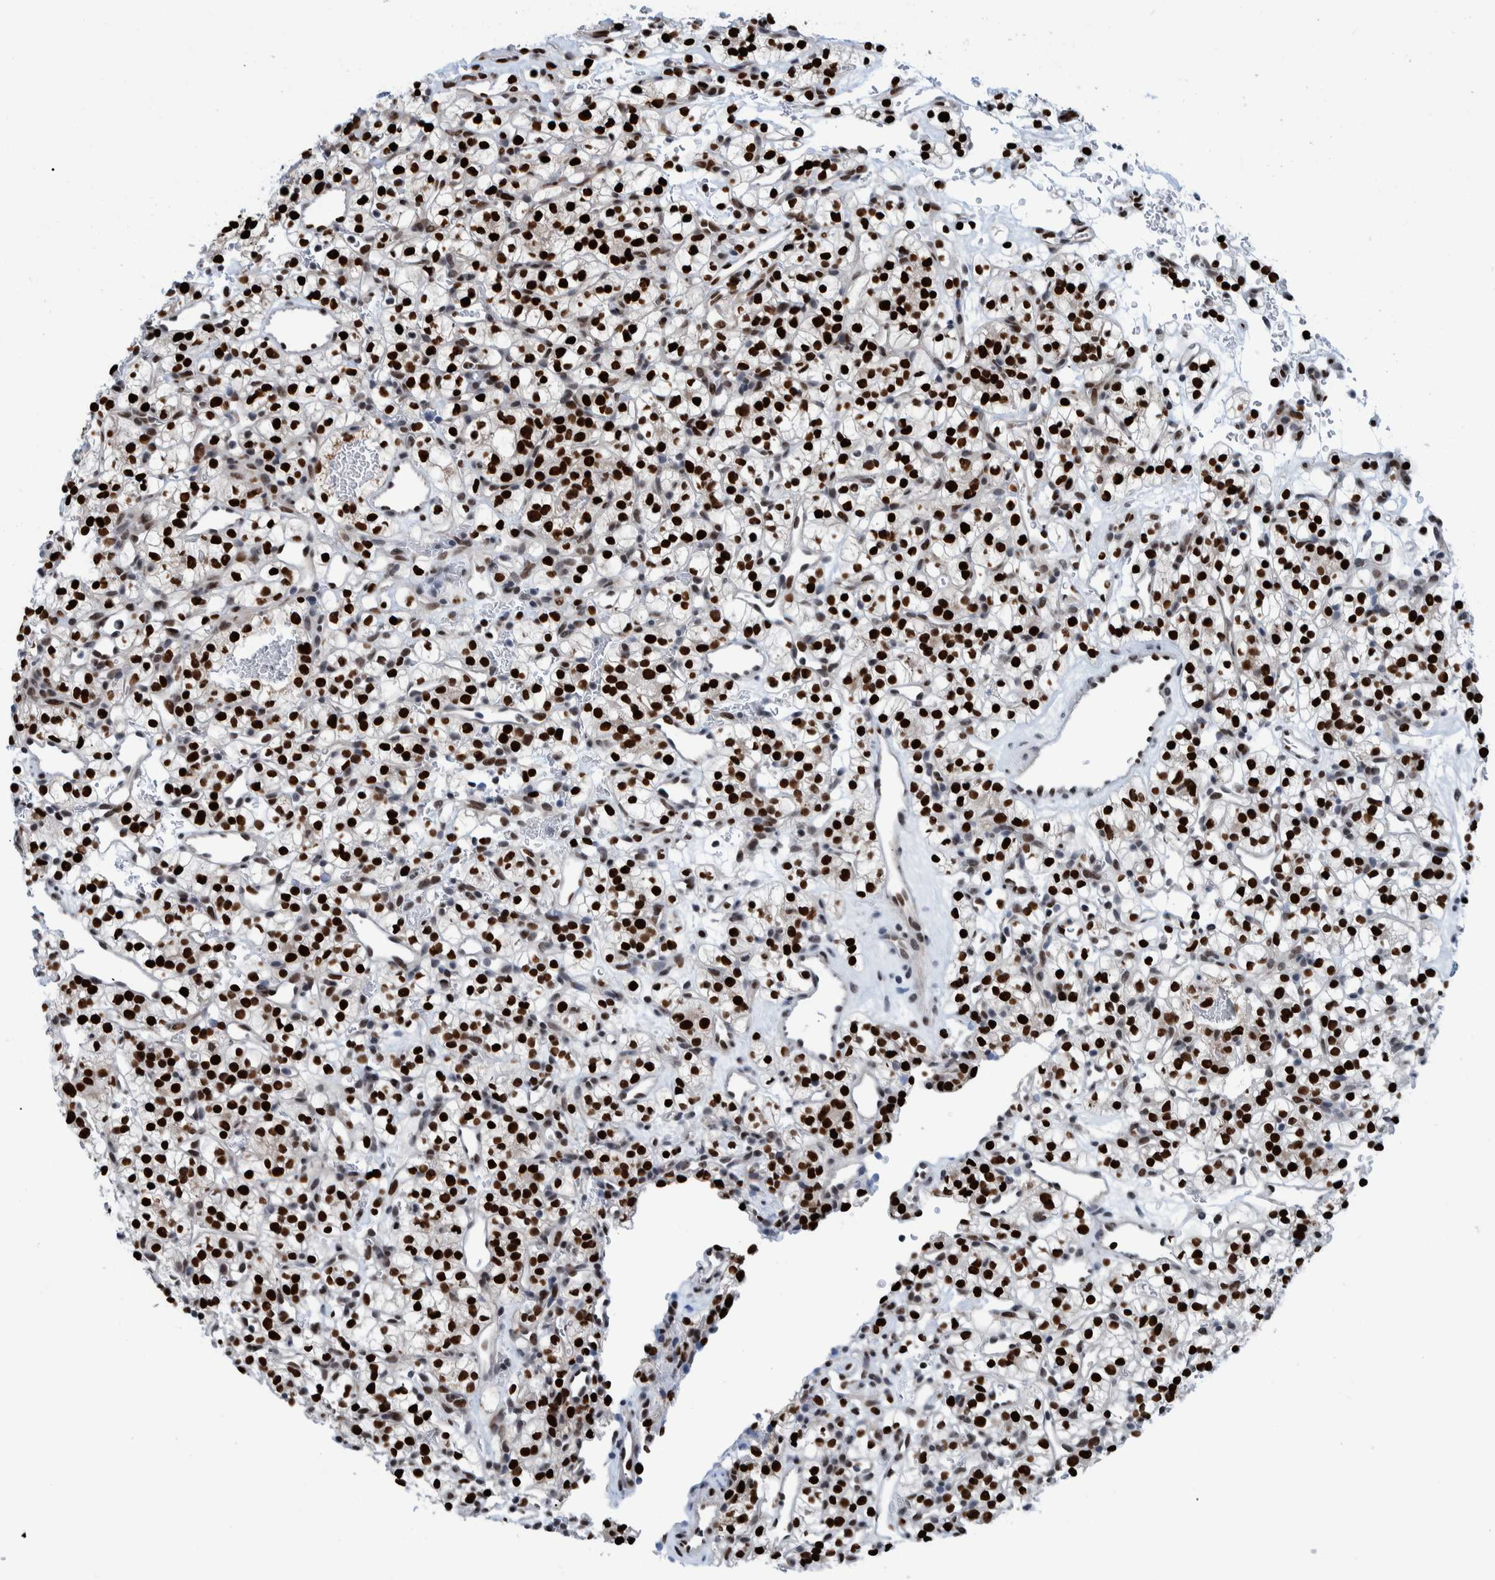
{"staining": {"intensity": "strong", "quantity": ">75%", "location": "nuclear"}, "tissue": "renal cancer", "cell_type": "Tumor cells", "image_type": "cancer", "snomed": [{"axis": "morphology", "description": "Adenocarcinoma, NOS"}, {"axis": "topography", "description": "Kidney"}], "caption": "Renal adenocarcinoma stained with DAB IHC reveals high levels of strong nuclear expression in about >75% of tumor cells.", "gene": "HEATR9", "patient": {"sex": "female", "age": 57}}